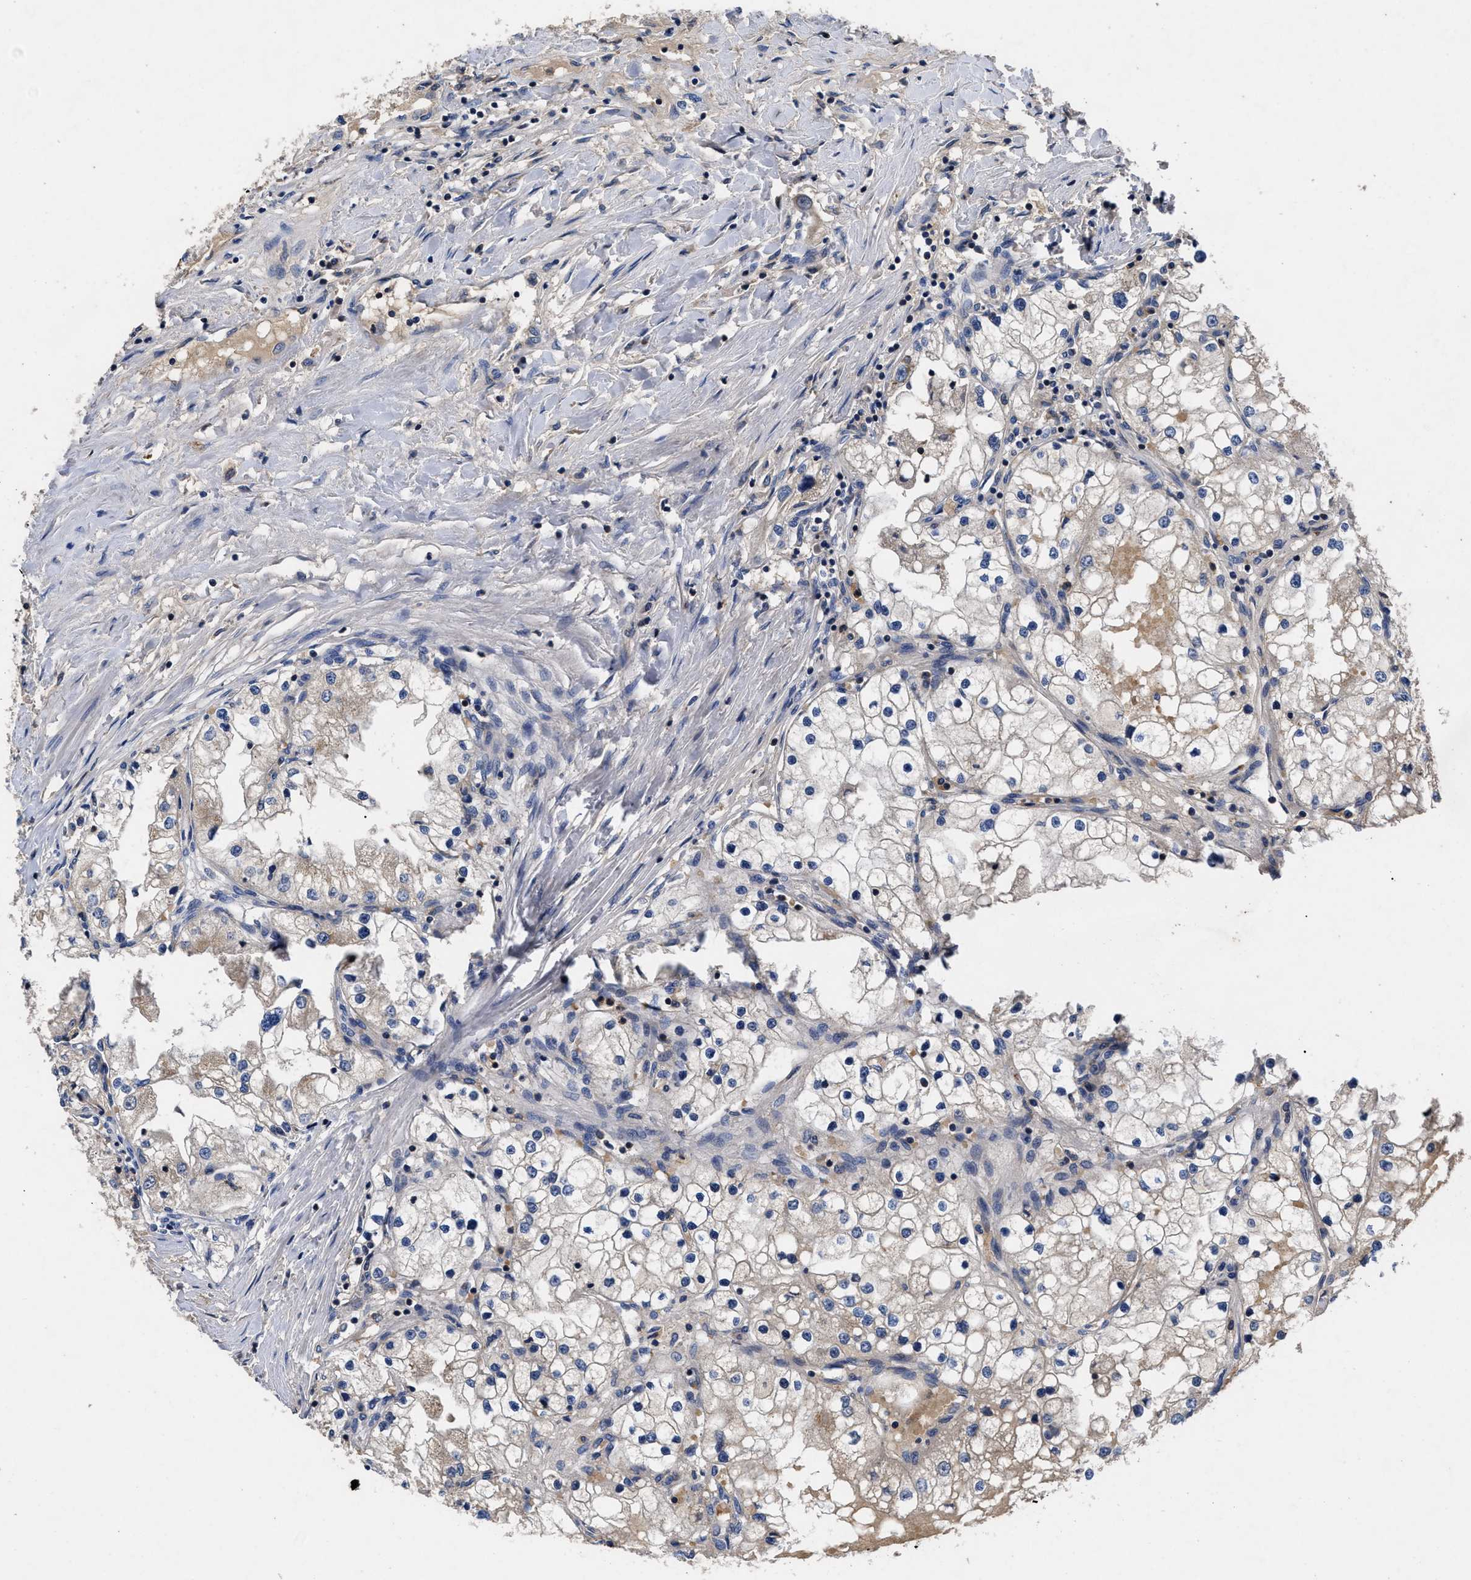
{"staining": {"intensity": "weak", "quantity": "<25%", "location": "cytoplasmic/membranous"}, "tissue": "renal cancer", "cell_type": "Tumor cells", "image_type": "cancer", "snomed": [{"axis": "morphology", "description": "Adenocarcinoma, NOS"}, {"axis": "topography", "description": "Kidney"}], "caption": "This image is of renal cancer stained with IHC to label a protein in brown with the nuclei are counter-stained blue. There is no expression in tumor cells.", "gene": "YBEY", "patient": {"sex": "male", "age": 68}}